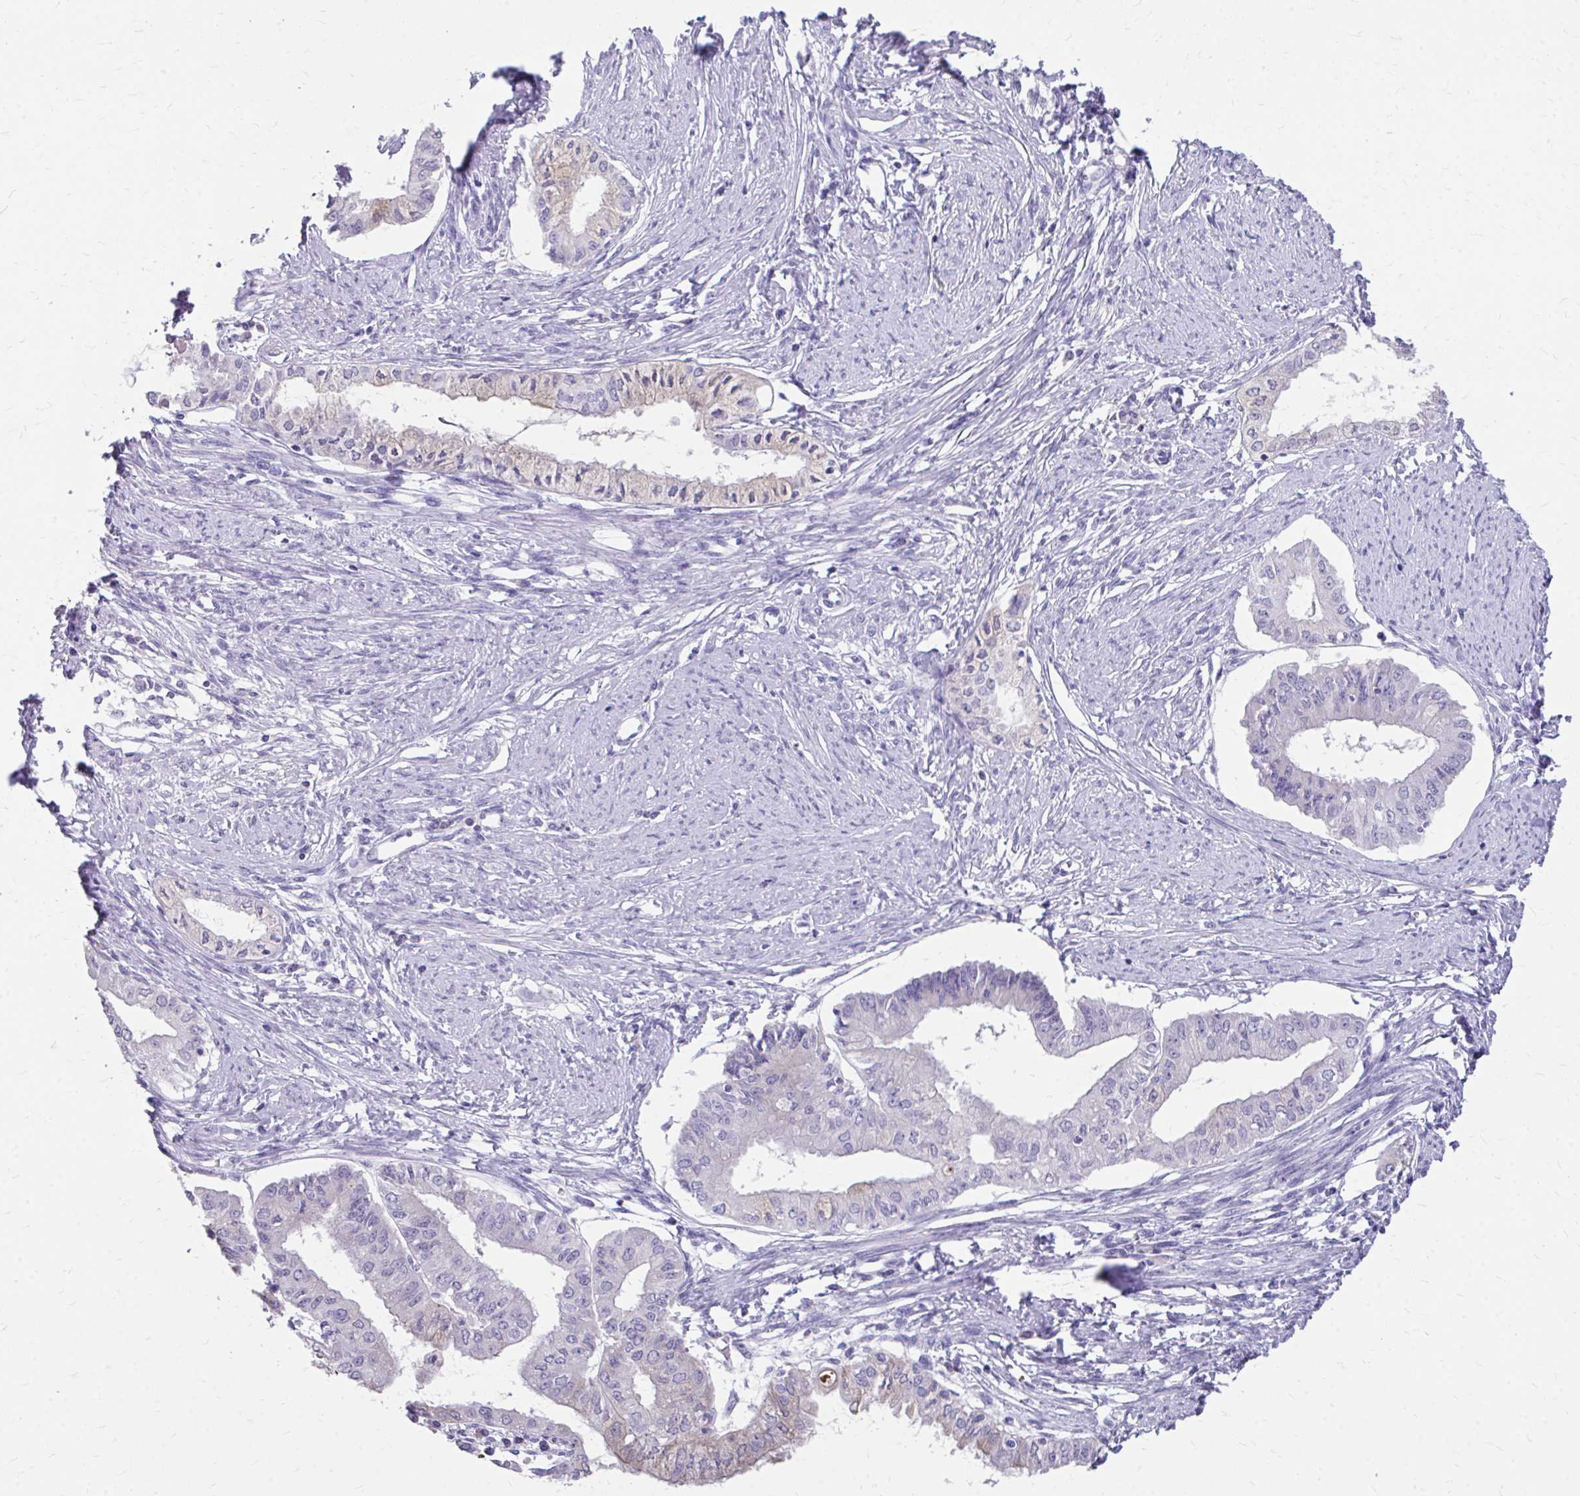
{"staining": {"intensity": "negative", "quantity": "none", "location": "none"}, "tissue": "endometrial cancer", "cell_type": "Tumor cells", "image_type": "cancer", "snomed": [{"axis": "morphology", "description": "Adenocarcinoma, NOS"}, {"axis": "topography", "description": "Endometrium"}], "caption": "This is a micrograph of immunohistochemistry staining of endometrial adenocarcinoma, which shows no staining in tumor cells. (Brightfield microscopy of DAB immunohistochemistry (IHC) at high magnification).", "gene": "CFH", "patient": {"sex": "female", "age": 76}}